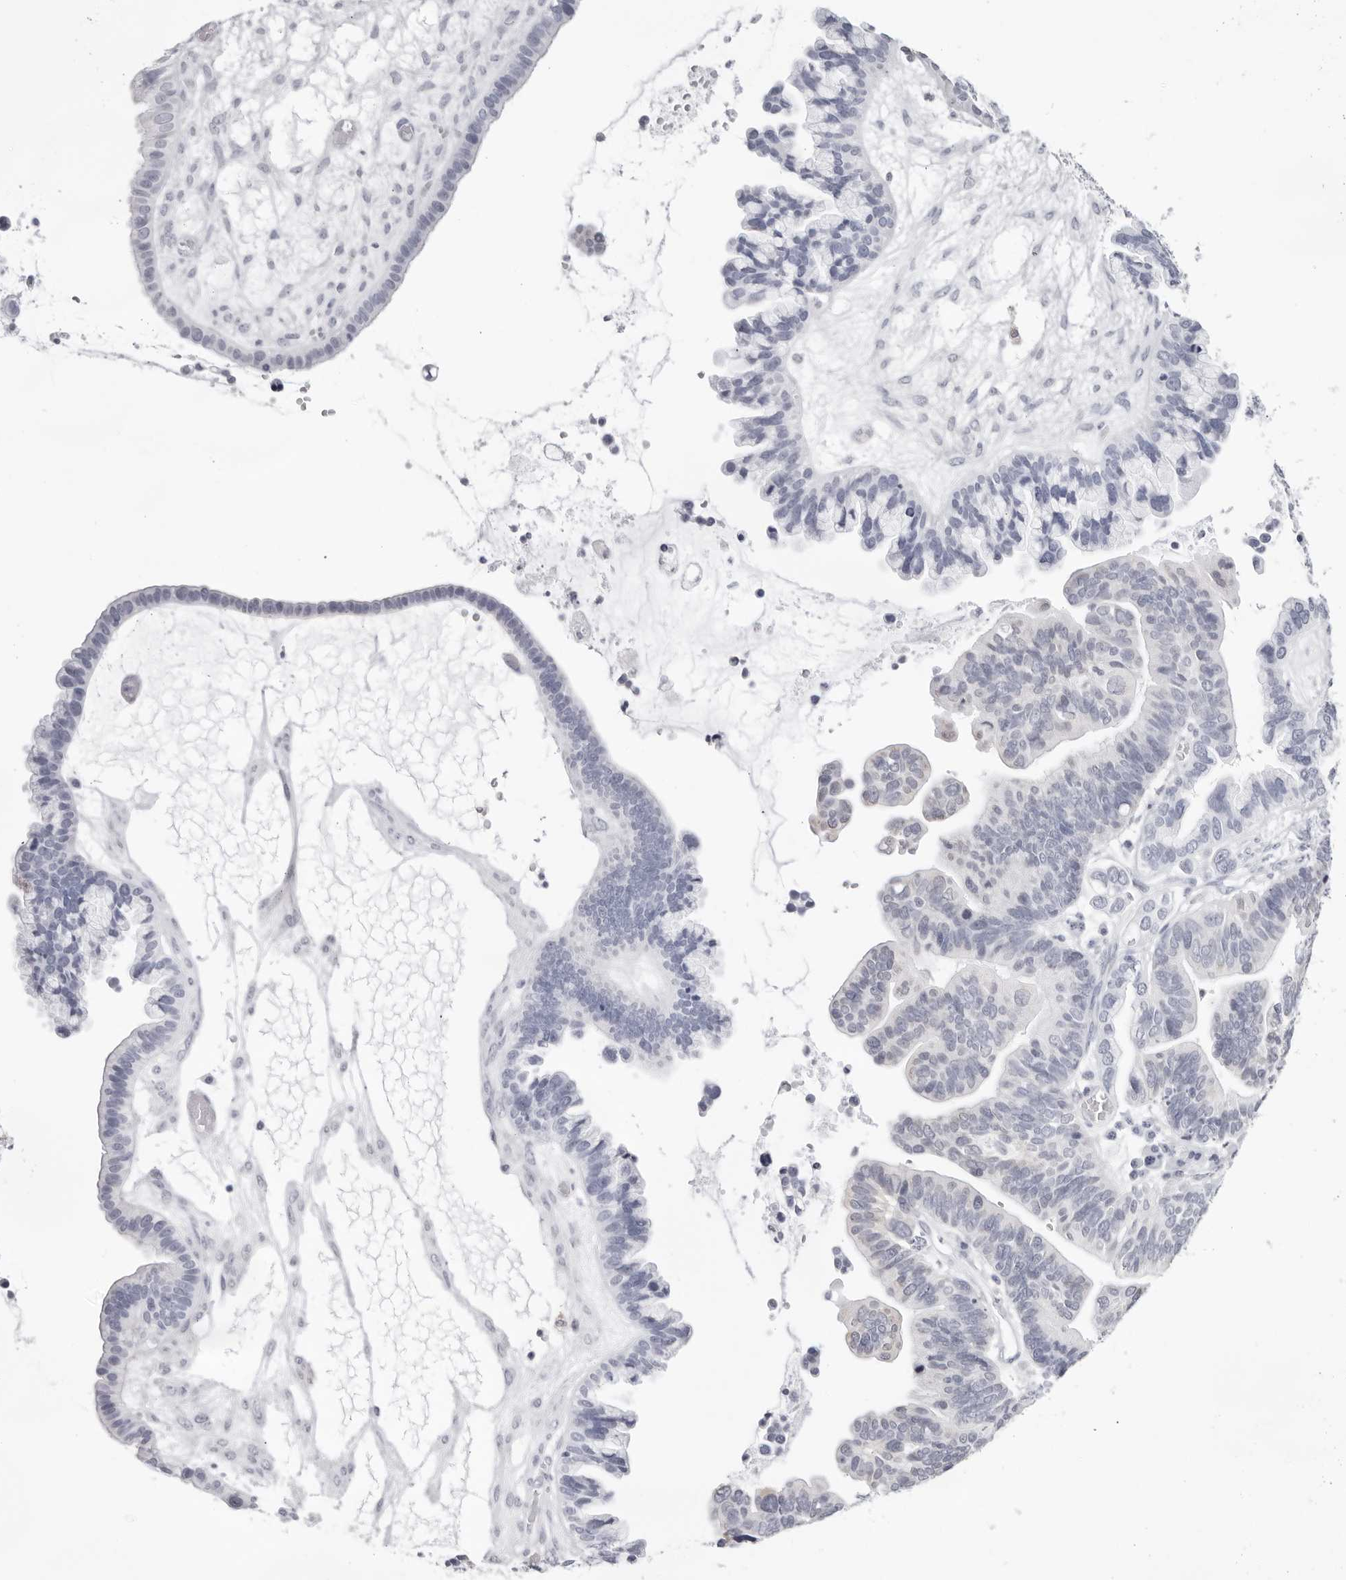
{"staining": {"intensity": "negative", "quantity": "none", "location": "none"}, "tissue": "ovarian cancer", "cell_type": "Tumor cells", "image_type": "cancer", "snomed": [{"axis": "morphology", "description": "Cystadenocarcinoma, serous, NOS"}, {"axis": "topography", "description": "Ovary"}], "caption": "Serous cystadenocarcinoma (ovarian) was stained to show a protein in brown. There is no significant positivity in tumor cells.", "gene": "INSL3", "patient": {"sex": "female", "age": 56}}